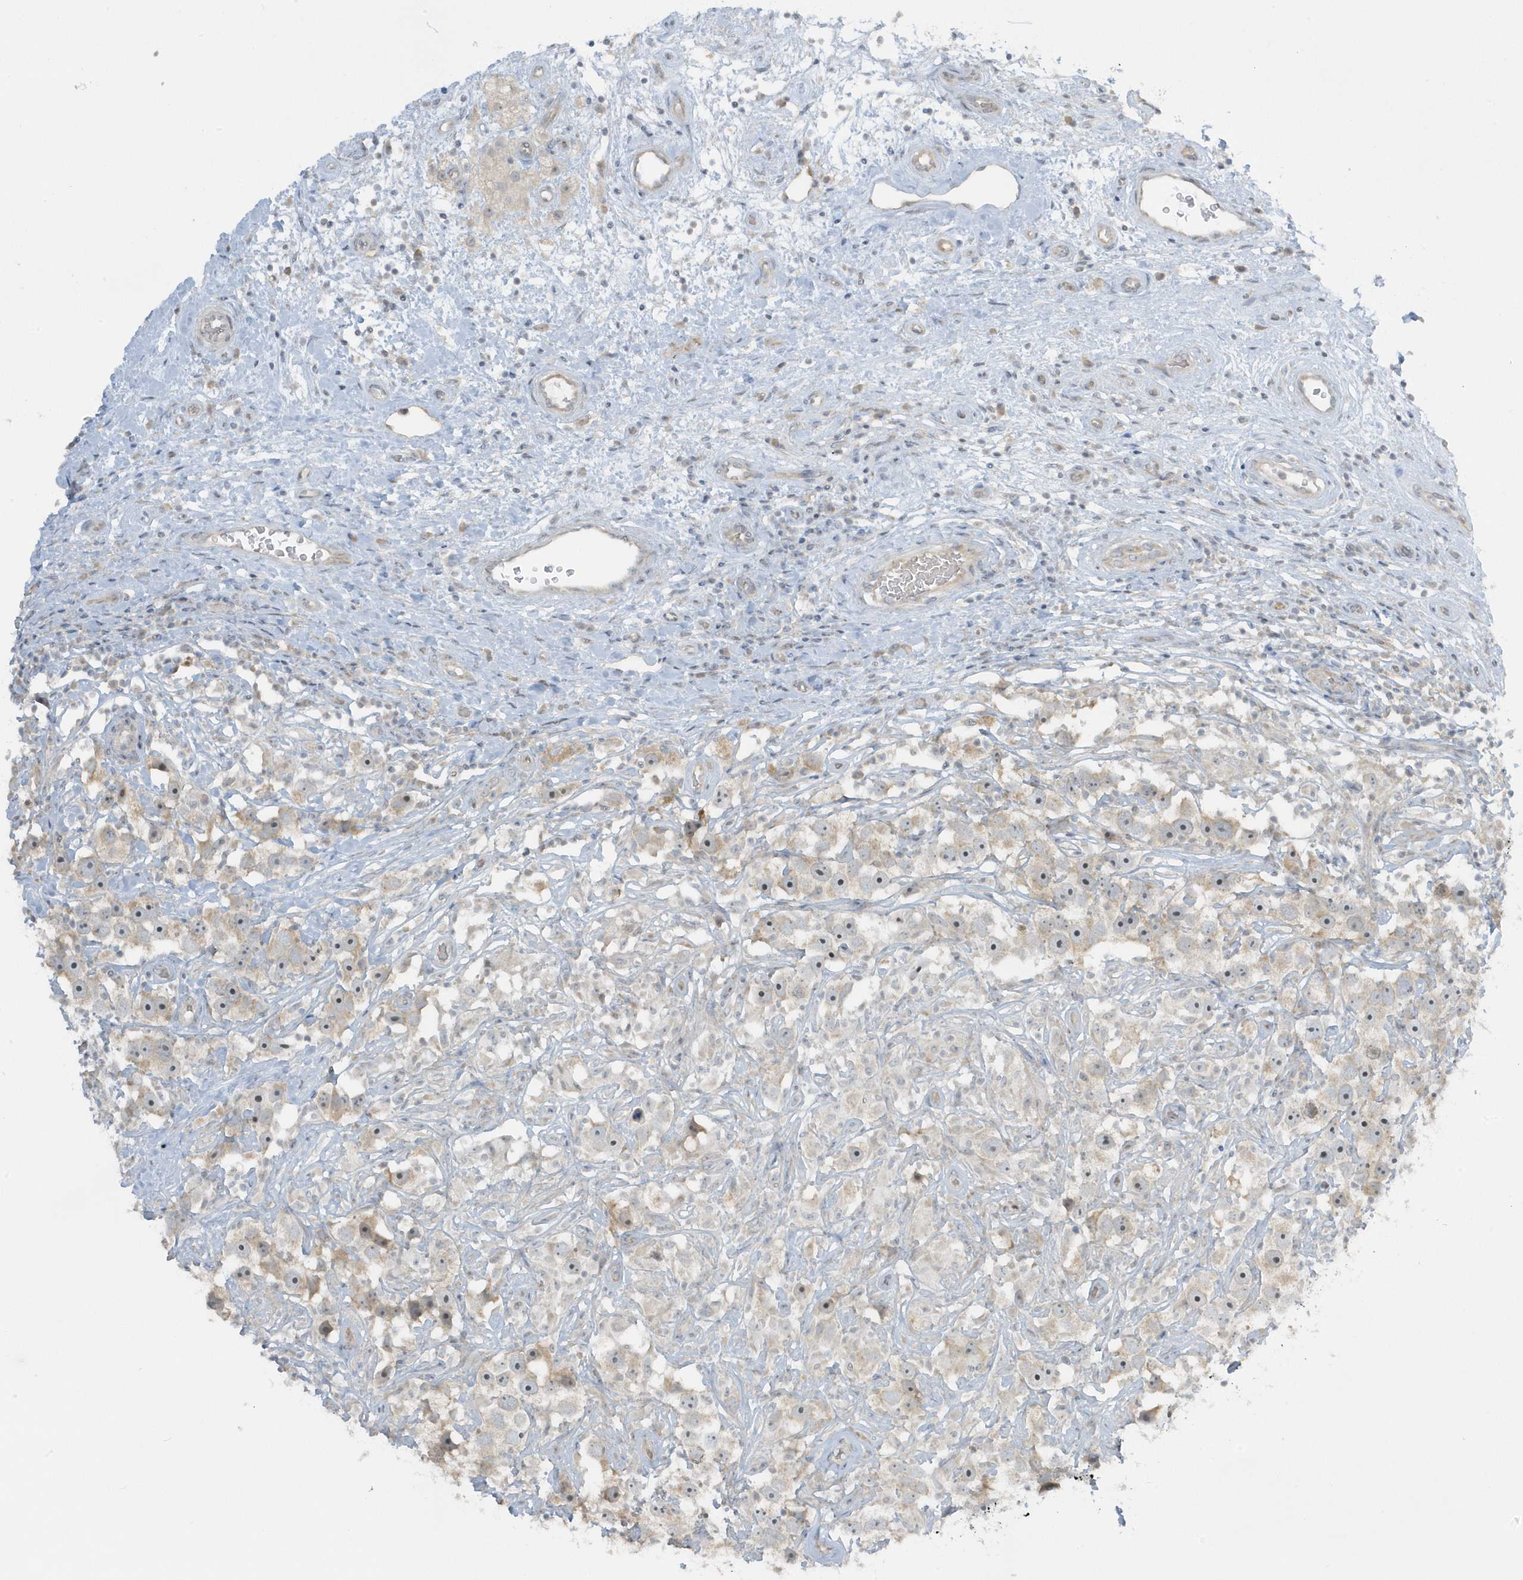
{"staining": {"intensity": "weak", "quantity": "<25%", "location": "cytoplasmic/membranous"}, "tissue": "testis cancer", "cell_type": "Tumor cells", "image_type": "cancer", "snomed": [{"axis": "morphology", "description": "Seminoma, NOS"}, {"axis": "topography", "description": "Testis"}], "caption": "DAB immunohistochemical staining of human seminoma (testis) shows no significant staining in tumor cells.", "gene": "SCN3A", "patient": {"sex": "male", "age": 49}}